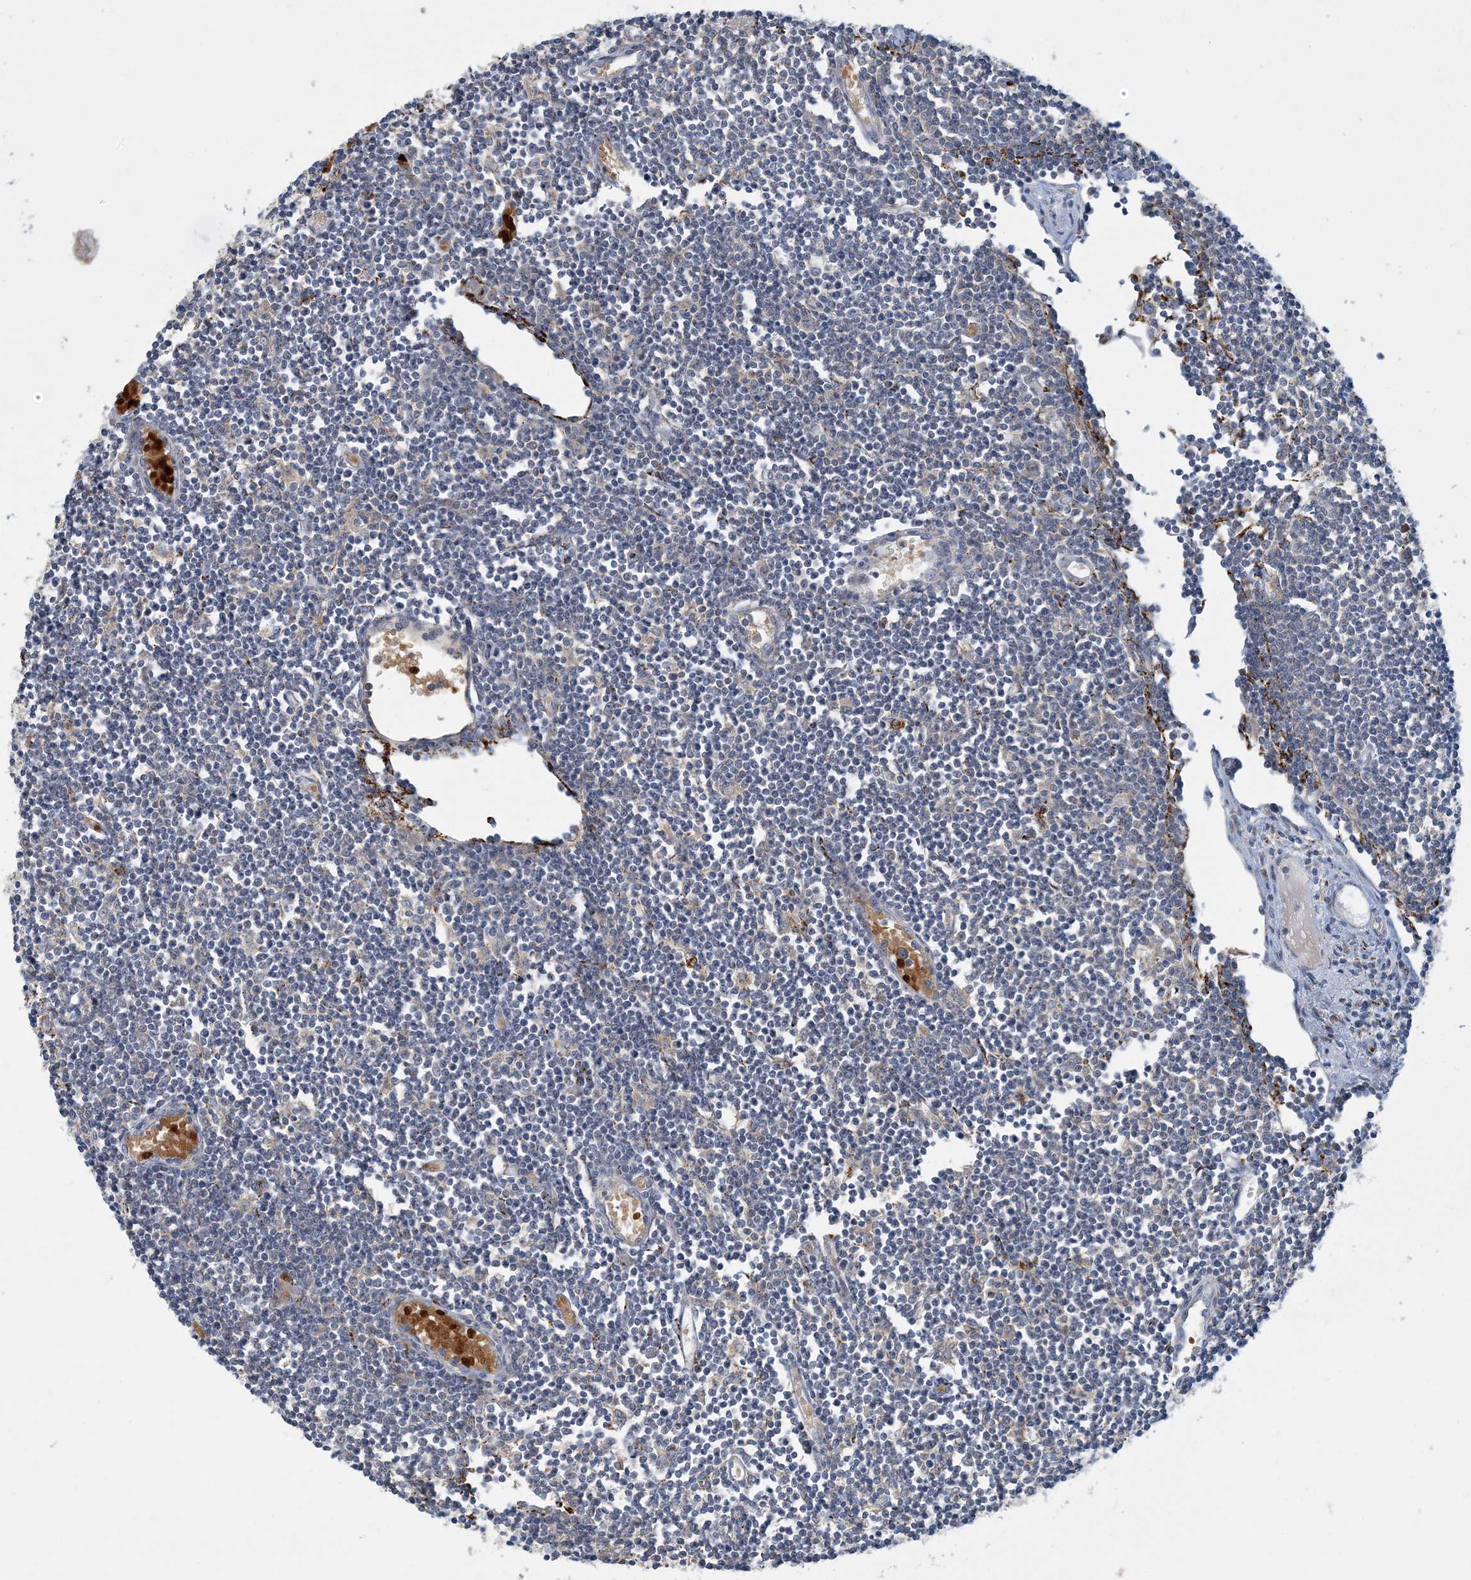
{"staining": {"intensity": "negative", "quantity": "none", "location": "none"}, "tissue": "lymph node", "cell_type": "Non-germinal center cells", "image_type": "normal", "snomed": [{"axis": "morphology", "description": "Normal tissue, NOS"}, {"axis": "topography", "description": "Lymph node"}], "caption": "This image is of normal lymph node stained with immunohistochemistry to label a protein in brown with the nuclei are counter-stained blue. There is no positivity in non-germinal center cells. Nuclei are stained in blue.", "gene": "LTN1", "patient": {"sex": "female", "age": 11}}